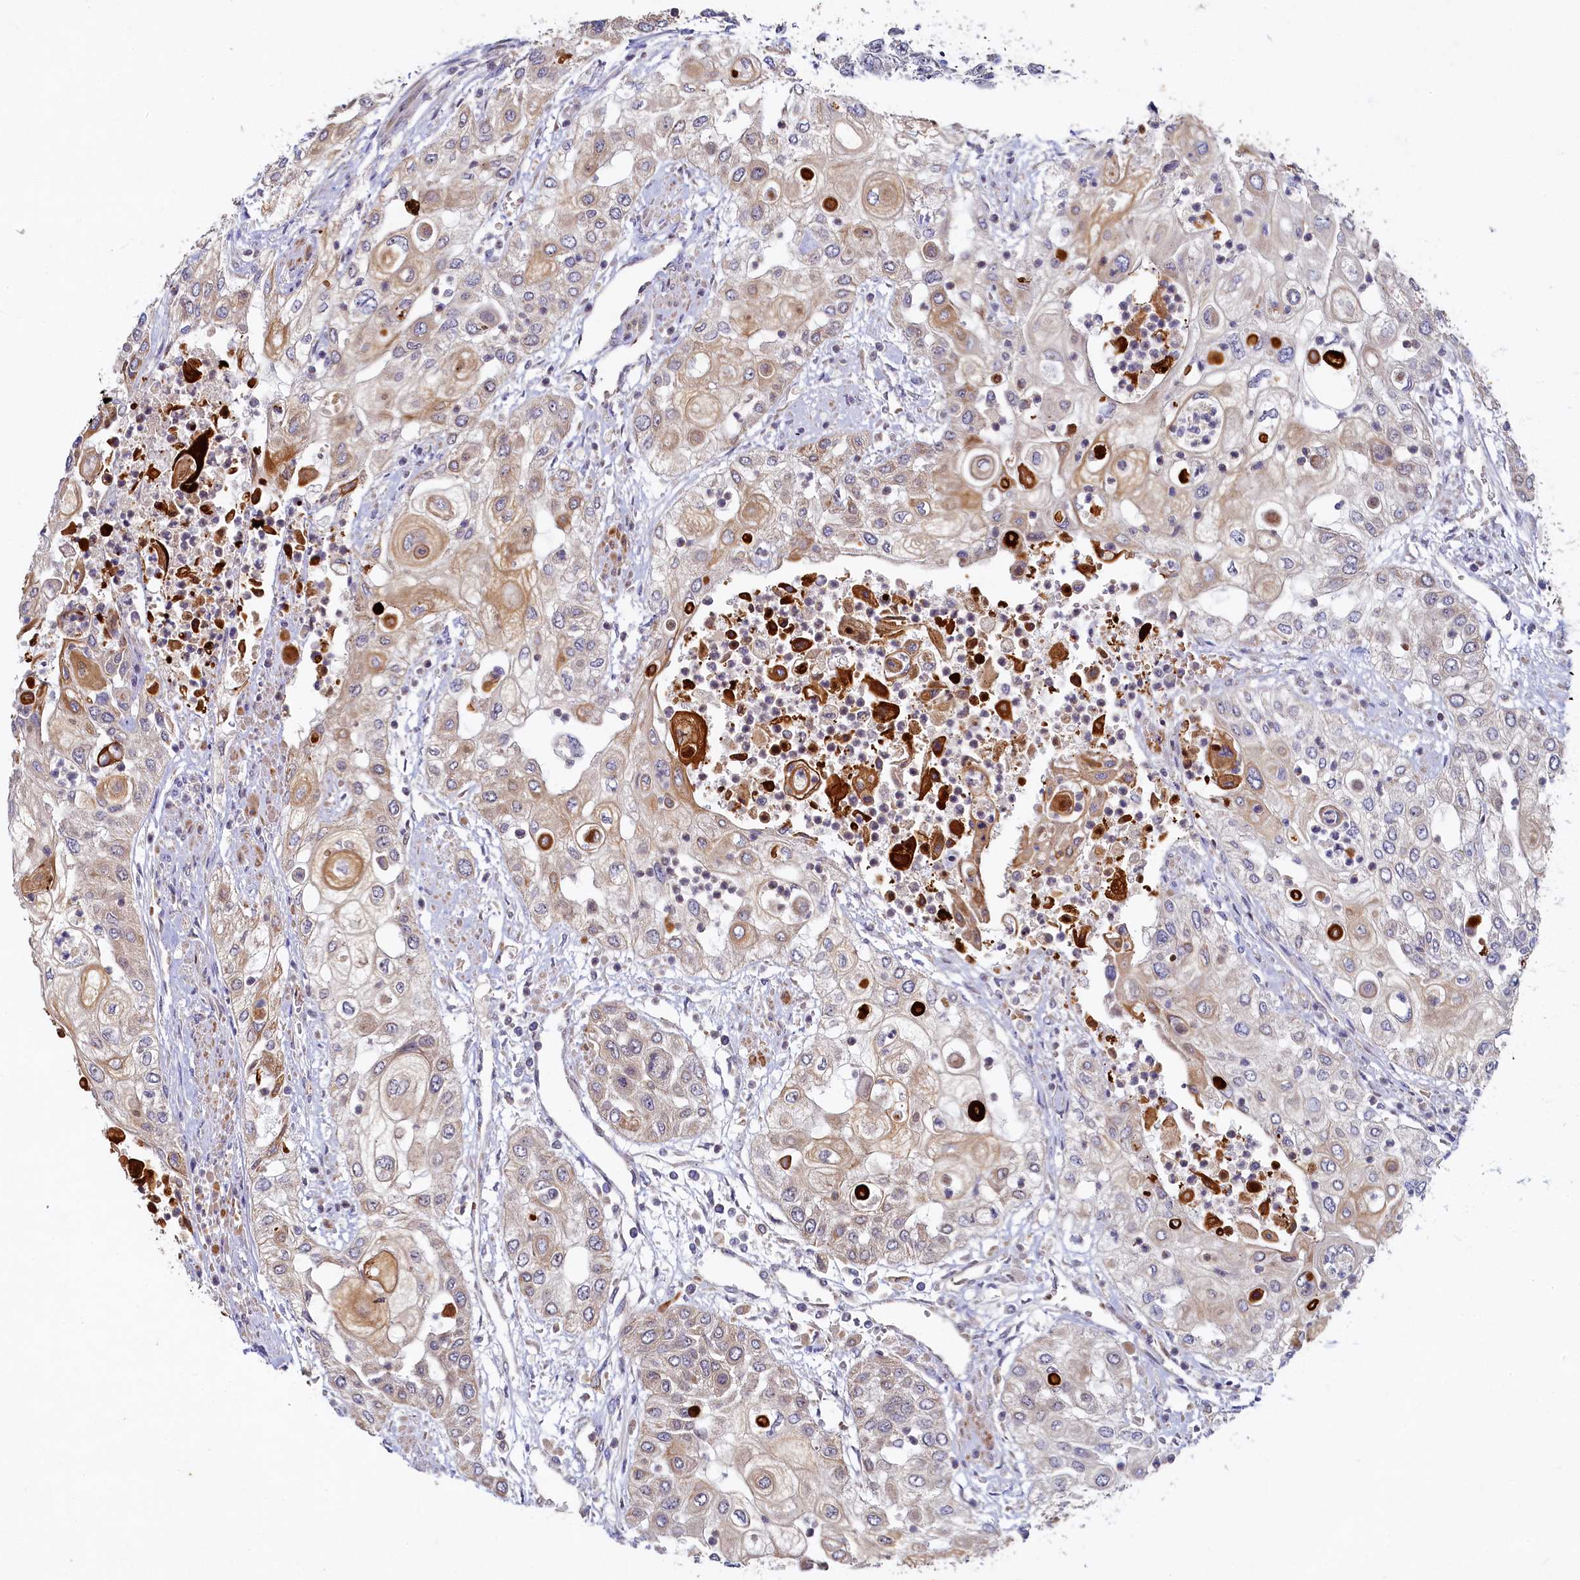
{"staining": {"intensity": "weak", "quantity": "25%-75%", "location": "cytoplasmic/membranous"}, "tissue": "urothelial cancer", "cell_type": "Tumor cells", "image_type": "cancer", "snomed": [{"axis": "morphology", "description": "Urothelial carcinoma, High grade"}, {"axis": "topography", "description": "Urinary bladder"}], "caption": "Tumor cells display weak cytoplasmic/membranous staining in about 25%-75% of cells in urothelial carcinoma (high-grade).", "gene": "CEP20", "patient": {"sex": "female", "age": 79}}